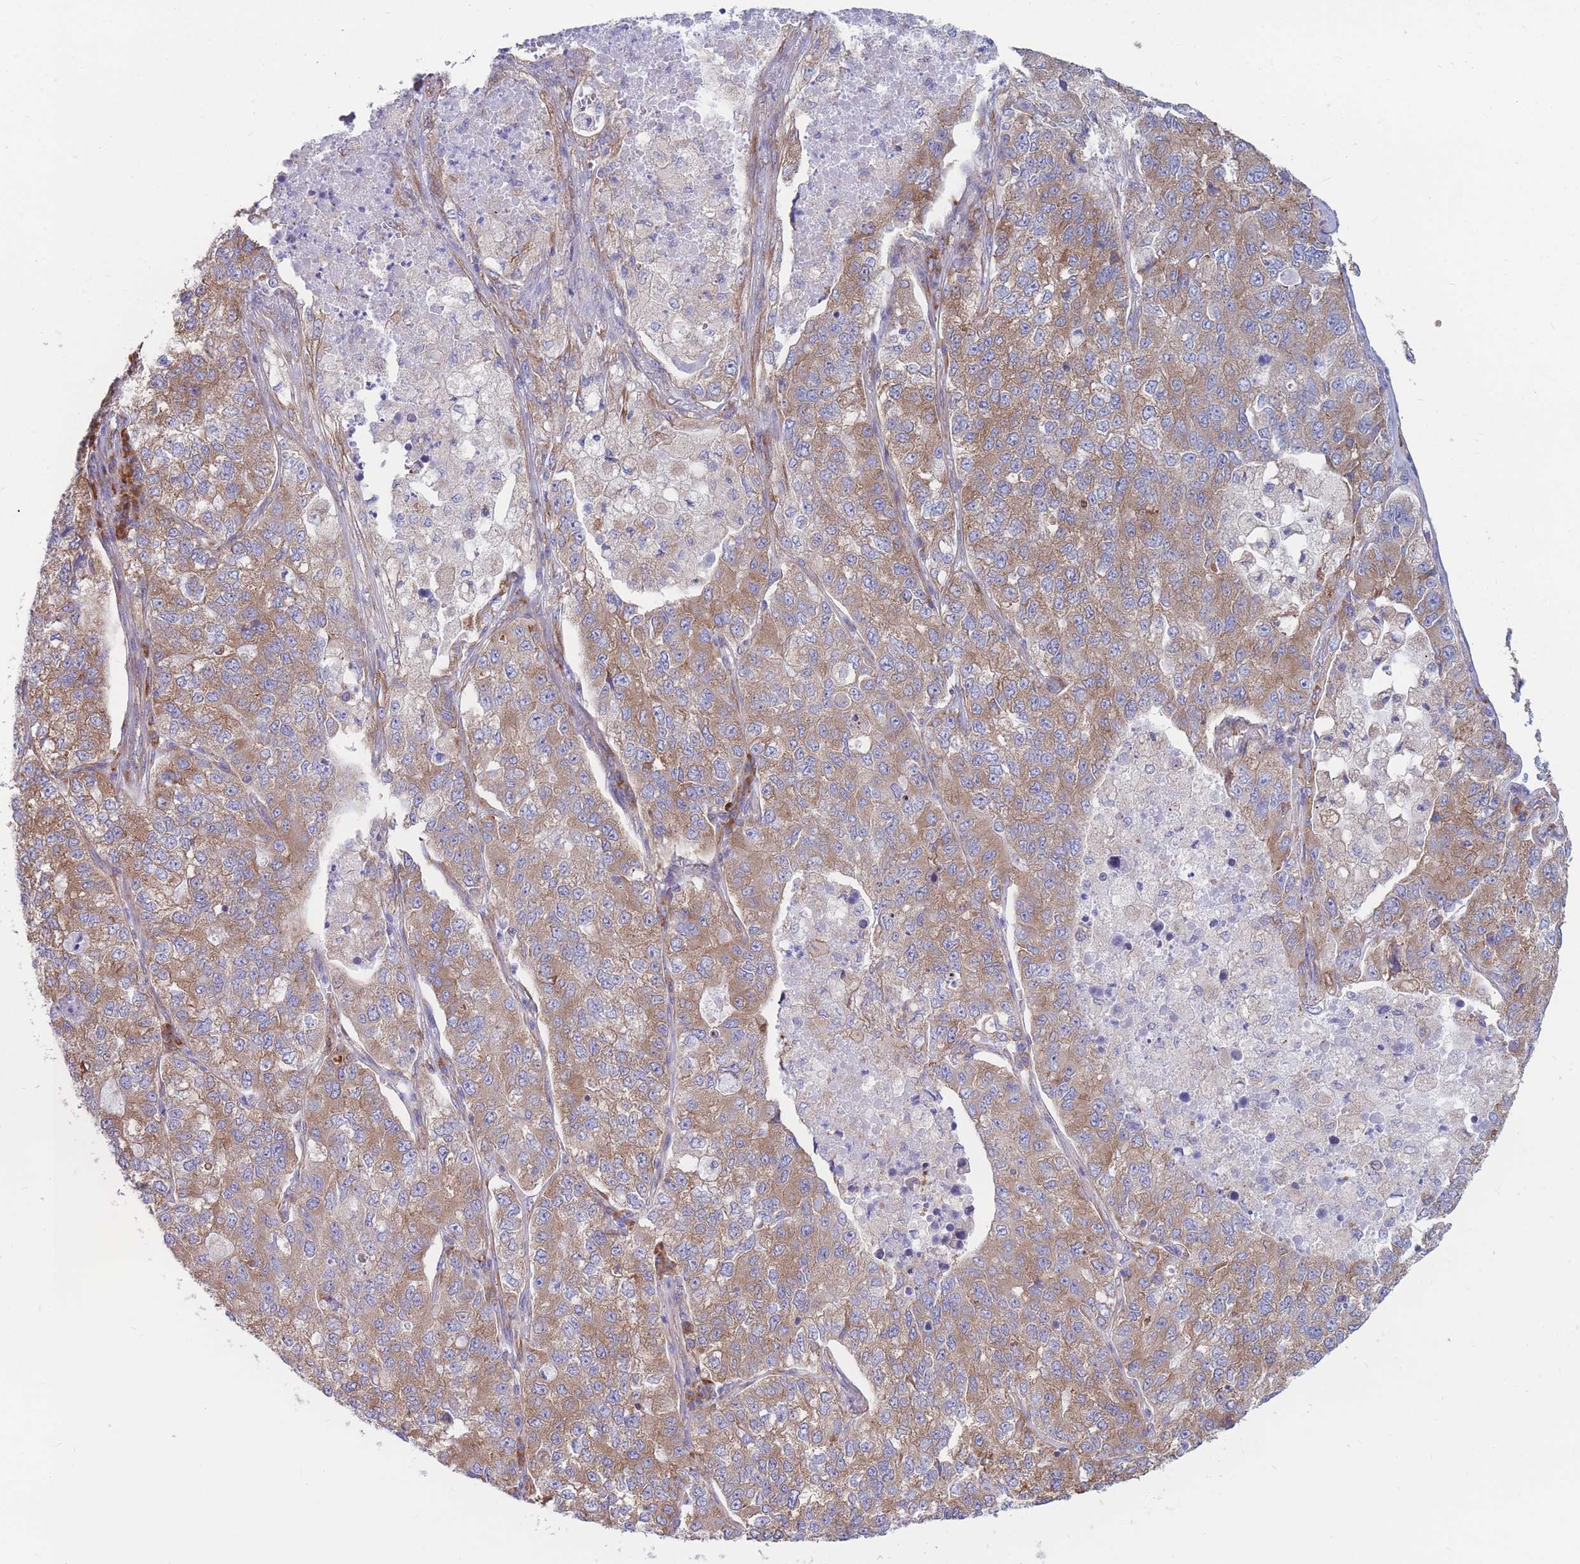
{"staining": {"intensity": "moderate", "quantity": ">75%", "location": "cytoplasmic/membranous"}, "tissue": "lung cancer", "cell_type": "Tumor cells", "image_type": "cancer", "snomed": [{"axis": "morphology", "description": "Adenocarcinoma, NOS"}, {"axis": "topography", "description": "Lung"}], "caption": "IHC (DAB (3,3'-diaminobenzidine)) staining of human adenocarcinoma (lung) demonstrates moderate cytoplasmic/membranous protein staining in about >75% of tumor cells.", "gene": "RPL8", "patient": {"sex": "male", "age": 49}}